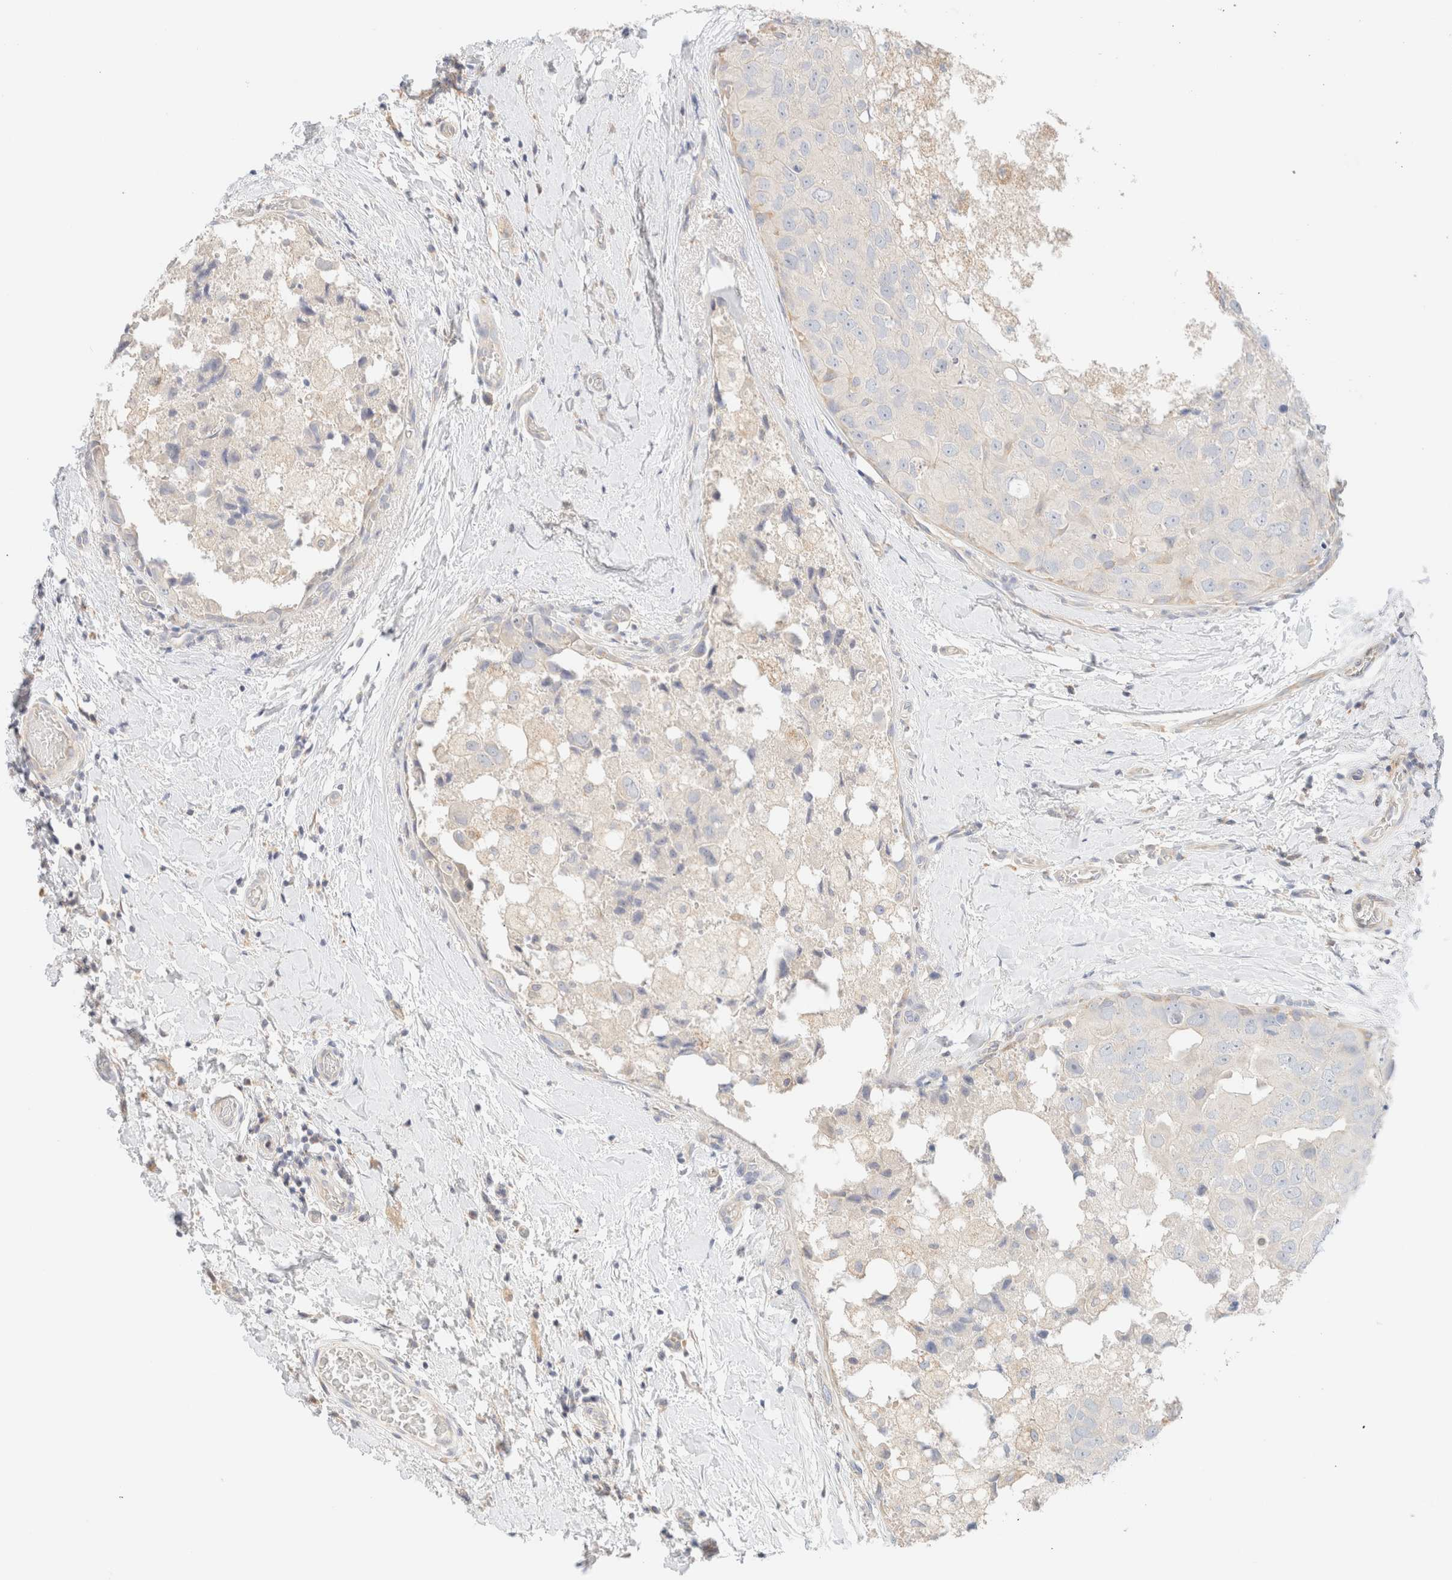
{"staining": {"intensity": "negative", "quantity": "none", "location": "none"}, "tissue": "breast cancer", "cell_type": "Tumor cells", "image_type": "cancer", "snomed": [{"axis": "morphology", "description": "Duct carcinoma"}, {"axis": "topography", "description": "Breast"}], "caption": "Human intraductal carcinoma (breast) stained for a protein using immunohistochemistry (IHC) exhibits no positivity in tumor cells.", "gene": "SARM1", "patient": {"sex": "female", "age": 62}}